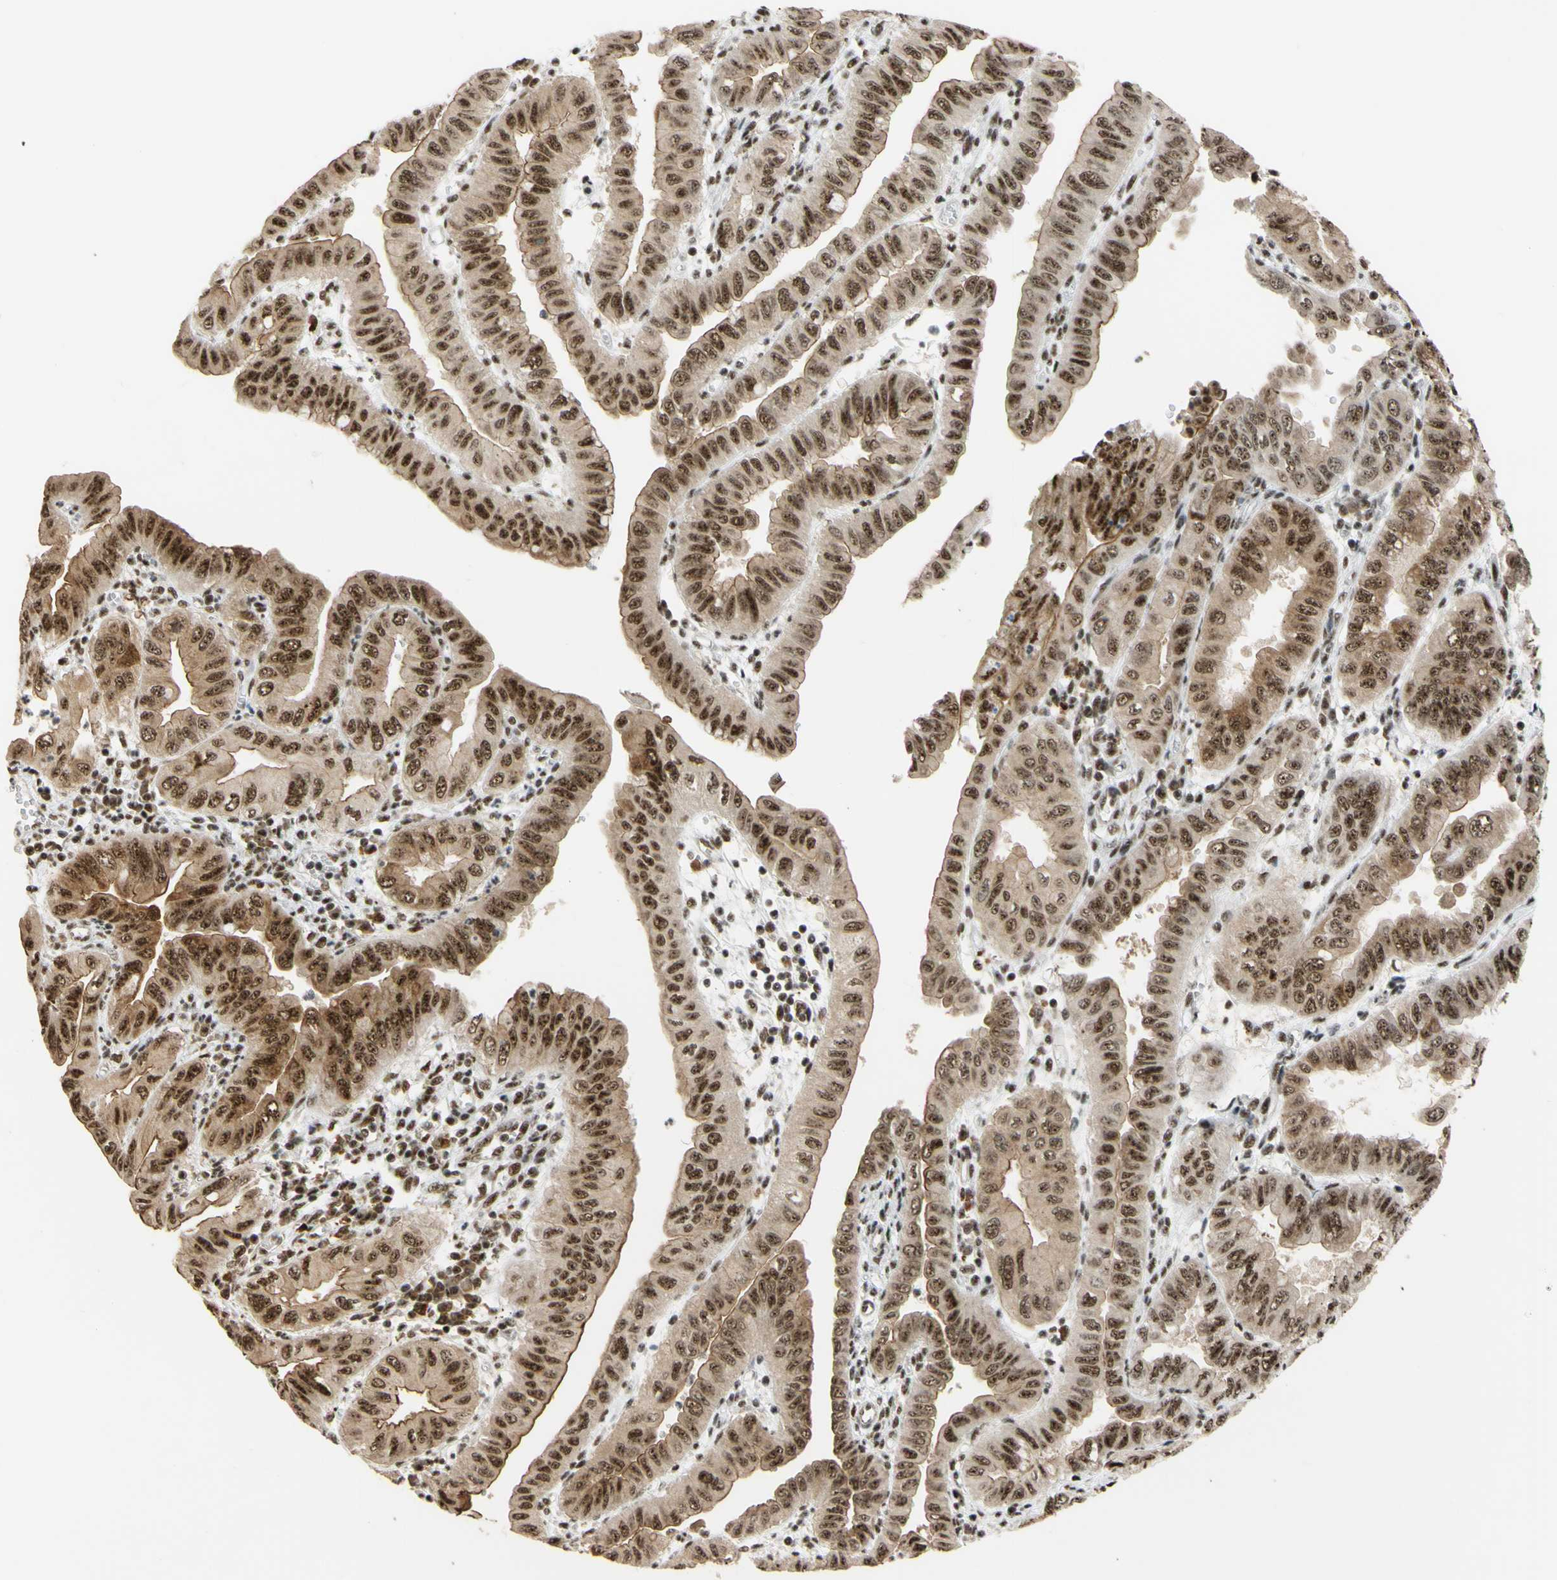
{"staining": {"intensity": "moderate", "quantity": ">75%", "location": "cytoplasmic/membranous,nuclear"}, "tissue": "pancreatic cancer", "cell_type": "Tumor cells", "image_type": "cancer", "snomed": [{"axis": "morphology", "description": "Normal tissue, NOS"}, {"axis": "topography", "description": "Lymph node"}], "caption": "DAB (3,3'-diaminobenzidine) immunohistochemical staining of pancreatic cancer reveals moderate cytoplasmic/membranous and nuclear protein positivity in approximately >75% of tumor cells.", "gene": "SAP18", "patient": {"sex": "male", "age": 50}}